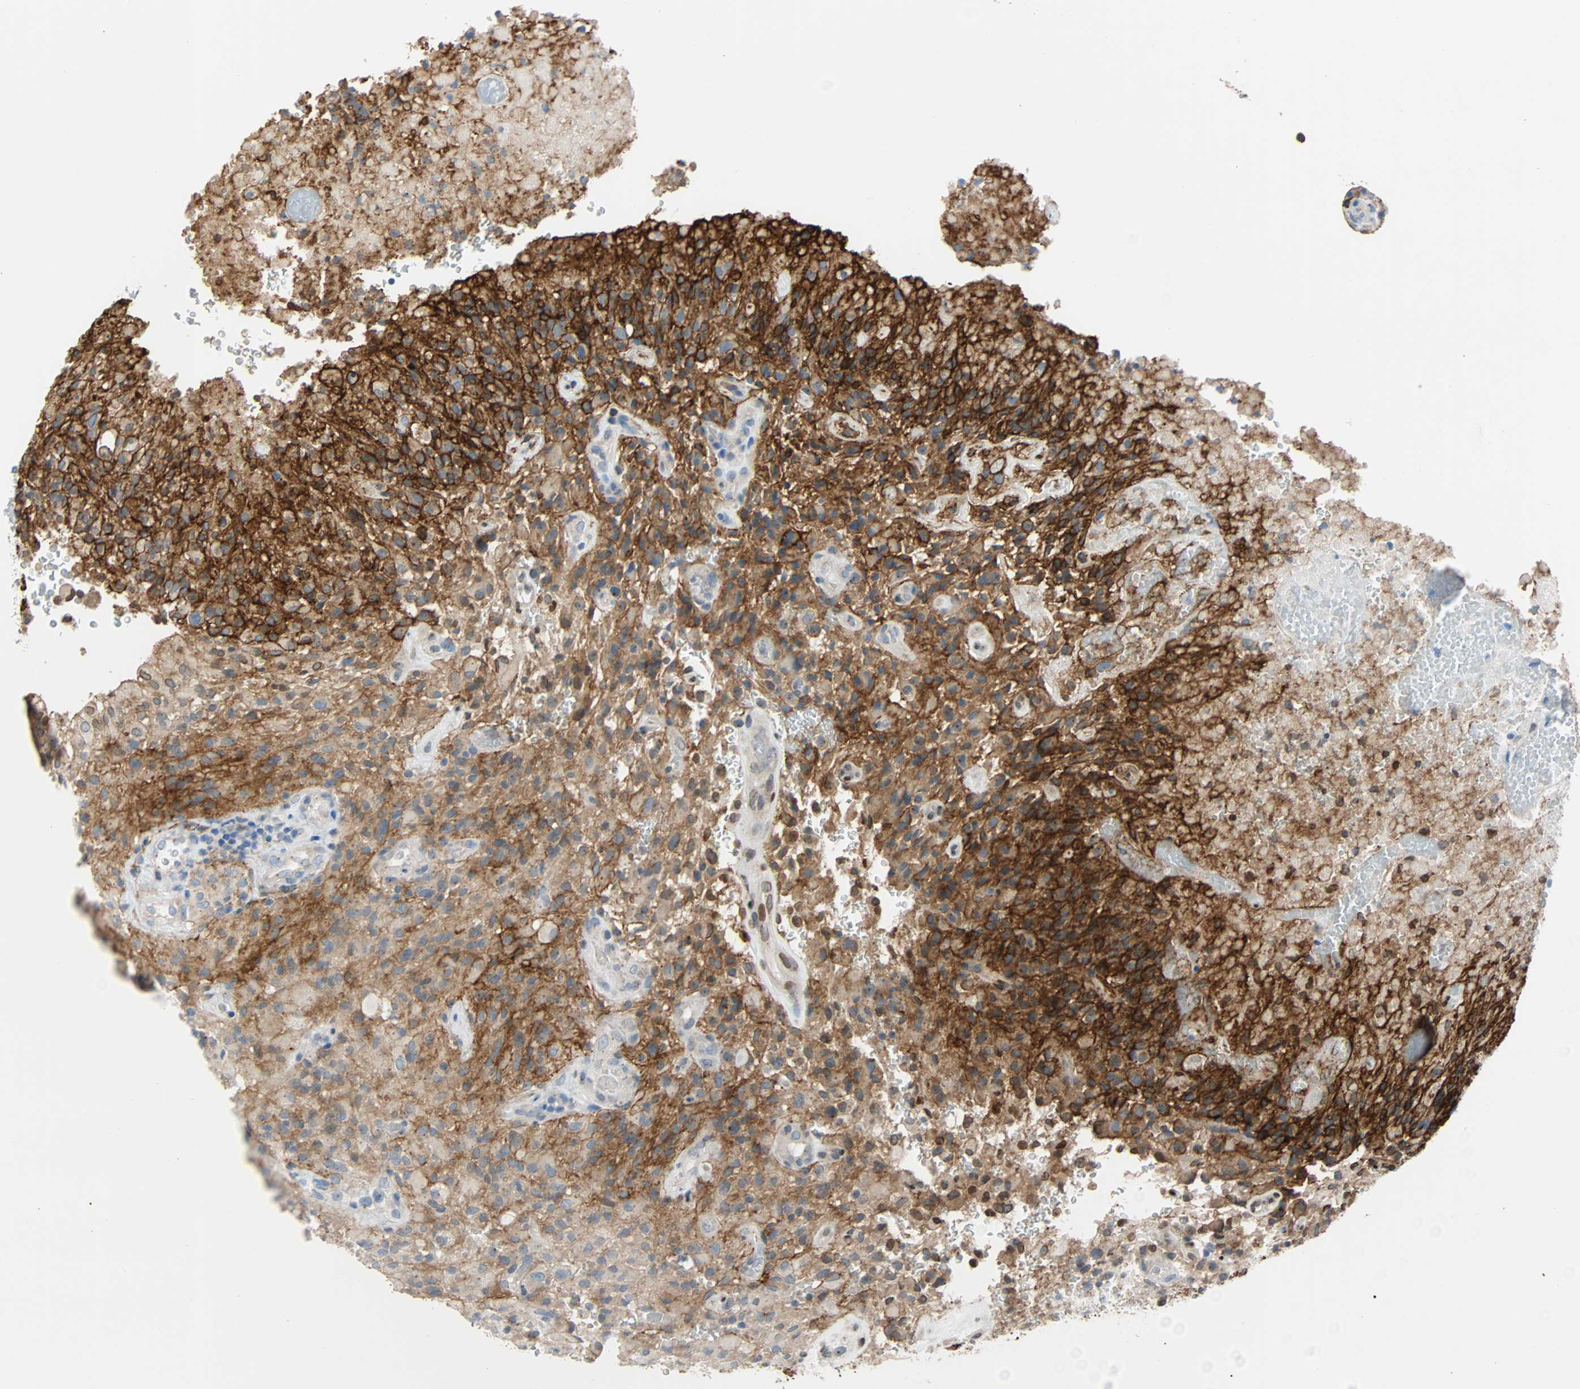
{"staining": {"intensity": "weak", "quantity": "25%-75%", "location": "cytoplasmic/membranous"}, "tissue": "glioma", "cell_type": "Tumor cells", "image_type": "cancer", "snomed": [{"axis": "morphology", "description": "Glioma, malignant, High grade"}, {"axis": "topography", "description": "Brain"}], "caption": "Human malignant high-grade glioma stained with a brown dye demonstrates weak cytoplasmic/membranous positive staining in about 25%-75% of tumor cells.", "gene": "PDPN", "patient": {"sex": "male", "age": 71}}